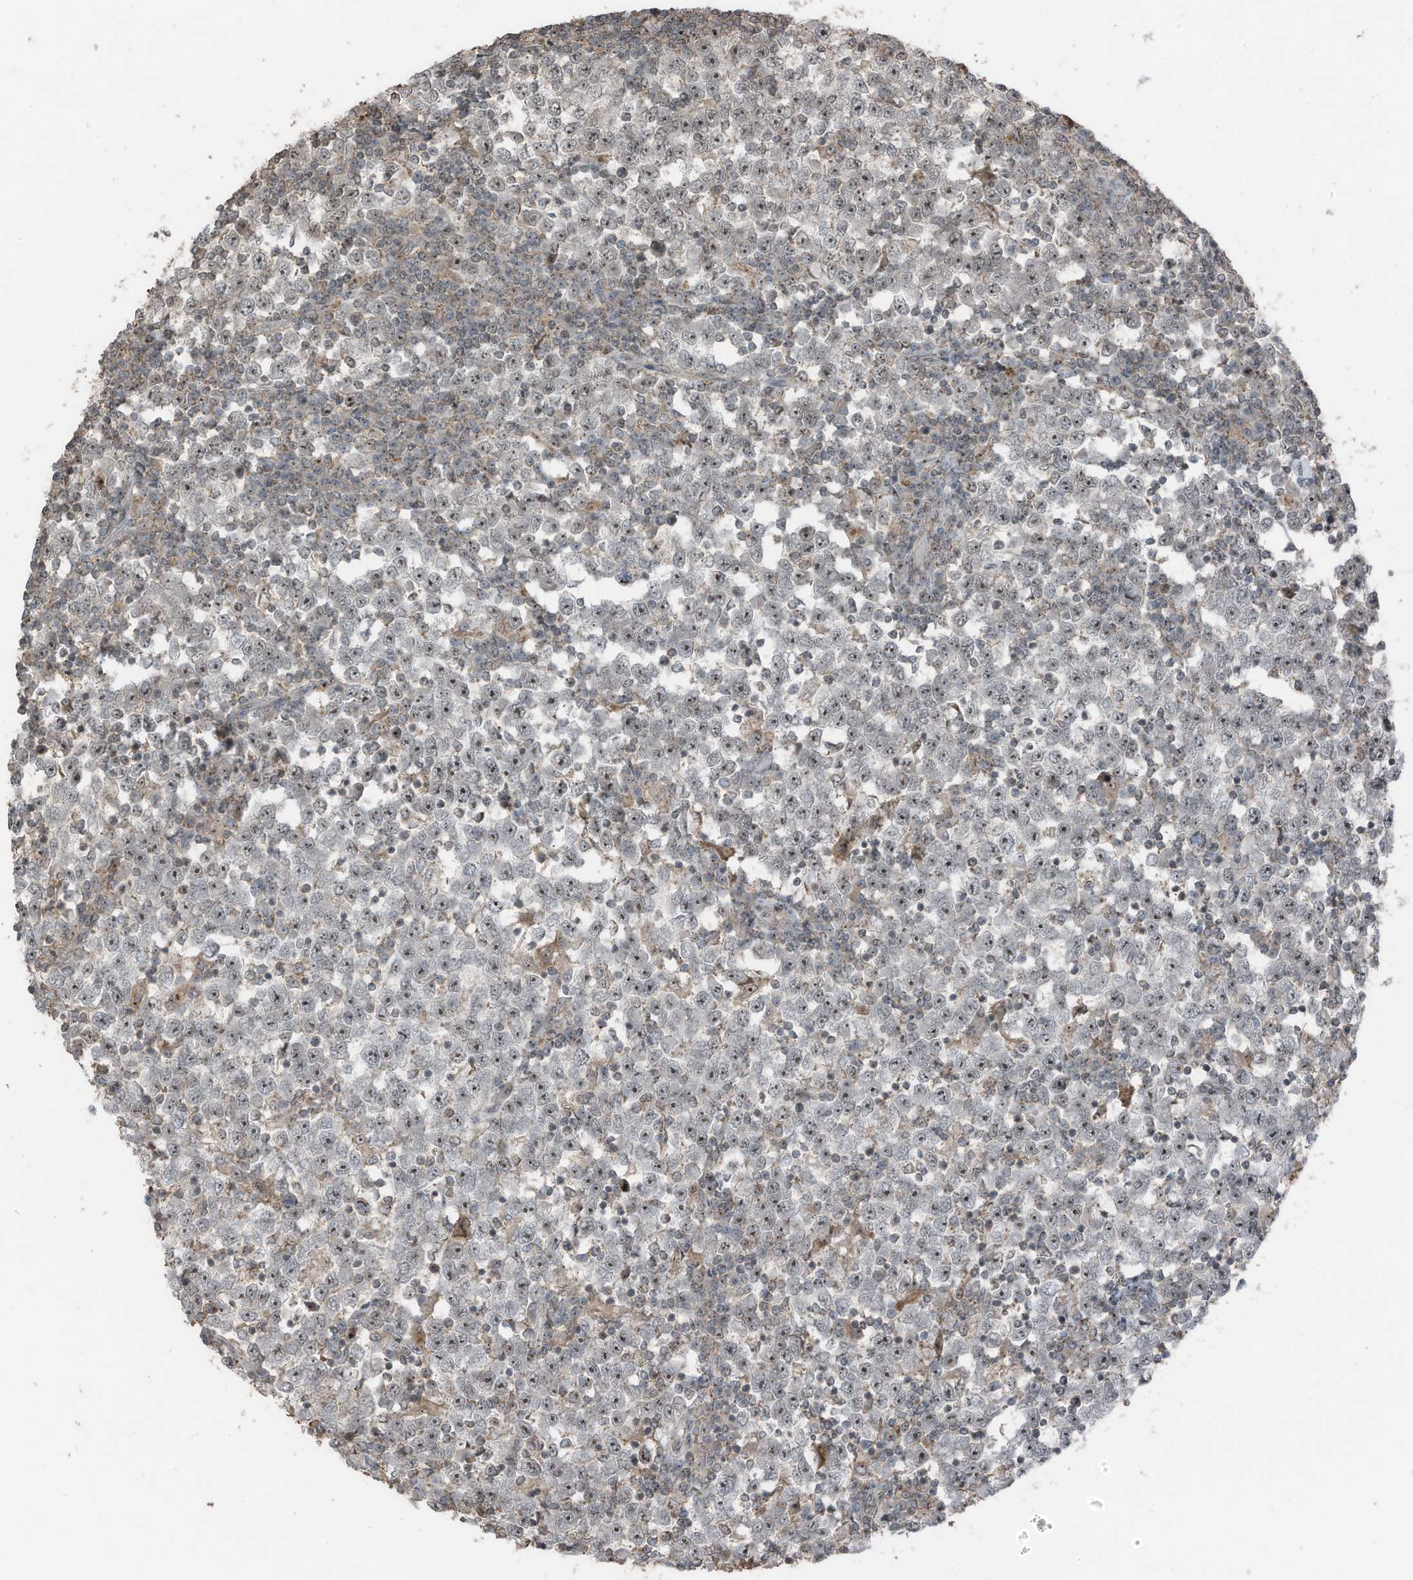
{"staining": {"intensity": "moderate", "quantity": ">75%", "location": "nuclear"}, "tissue": "testis cancer", "cell_type": "Tumor cells", "image_type": "cancer", "snomed": [{"axis": "morphology", "description": "Seminoma, NOS"}, {"axis": "topography", "description": "Testis"}], "caption": "This is a photomicrograph of immunohistochemistry staining of testis cancer, which shows moderate positivity in the nuclear of tumor cells.", "gene": "UTP3", "patient": {"sex": "male", "age": 65}}